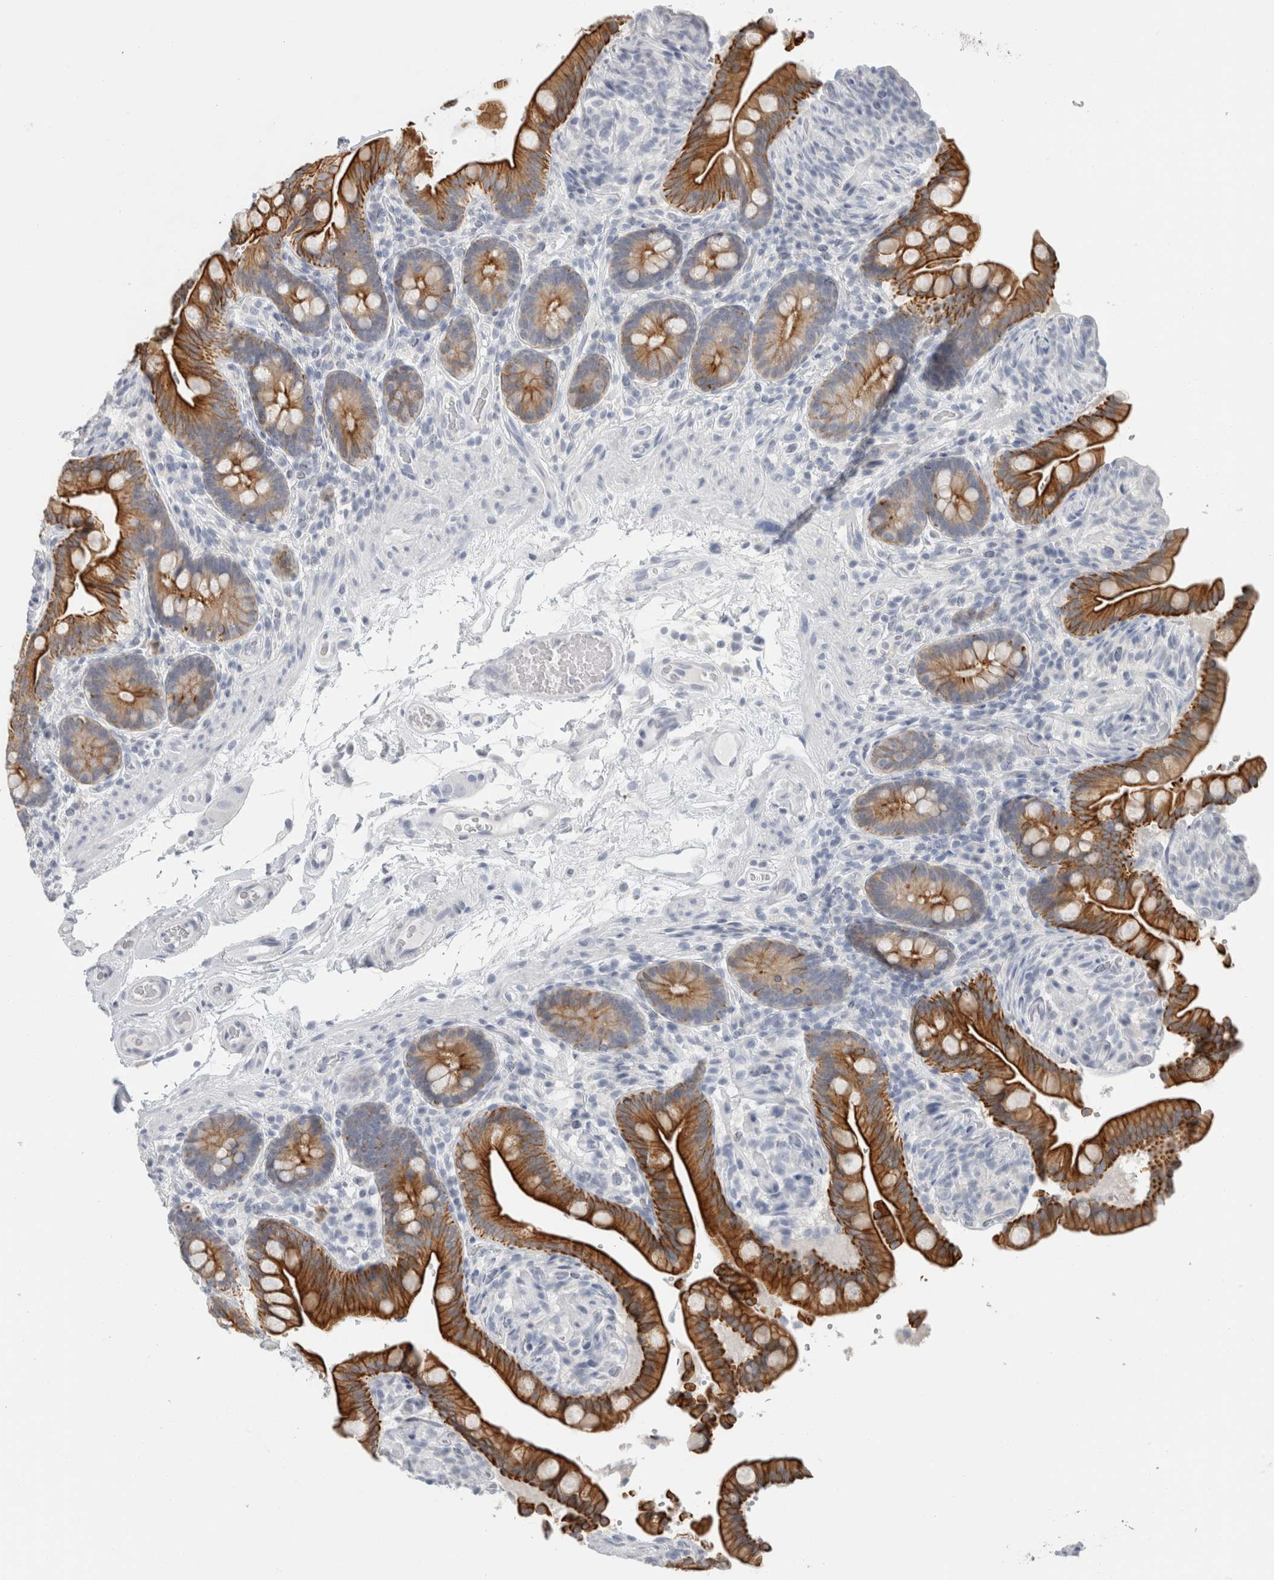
{"staining": {"intensity": "negative", "quantity": "none", "location": "none"}, "tissue": "colon", "cell_type": "Endothelial cells", "image_type": "normal", "snomed": [{"axis": "morphology", "description": "Normal tissue, NOS"}, {"axis": "topography", "description": "Smooth muscle"}, {"axis": "topography", "description": "Colon"}], "caption": "Normal colon was stained to show a protein in brown. There is no significant staining in endothelial cells. (Immunohistochemistry, brightfield microscopy, high magnification).", "gene": "SLC28A3", "patient": {"sex": "male", "age": 73}}